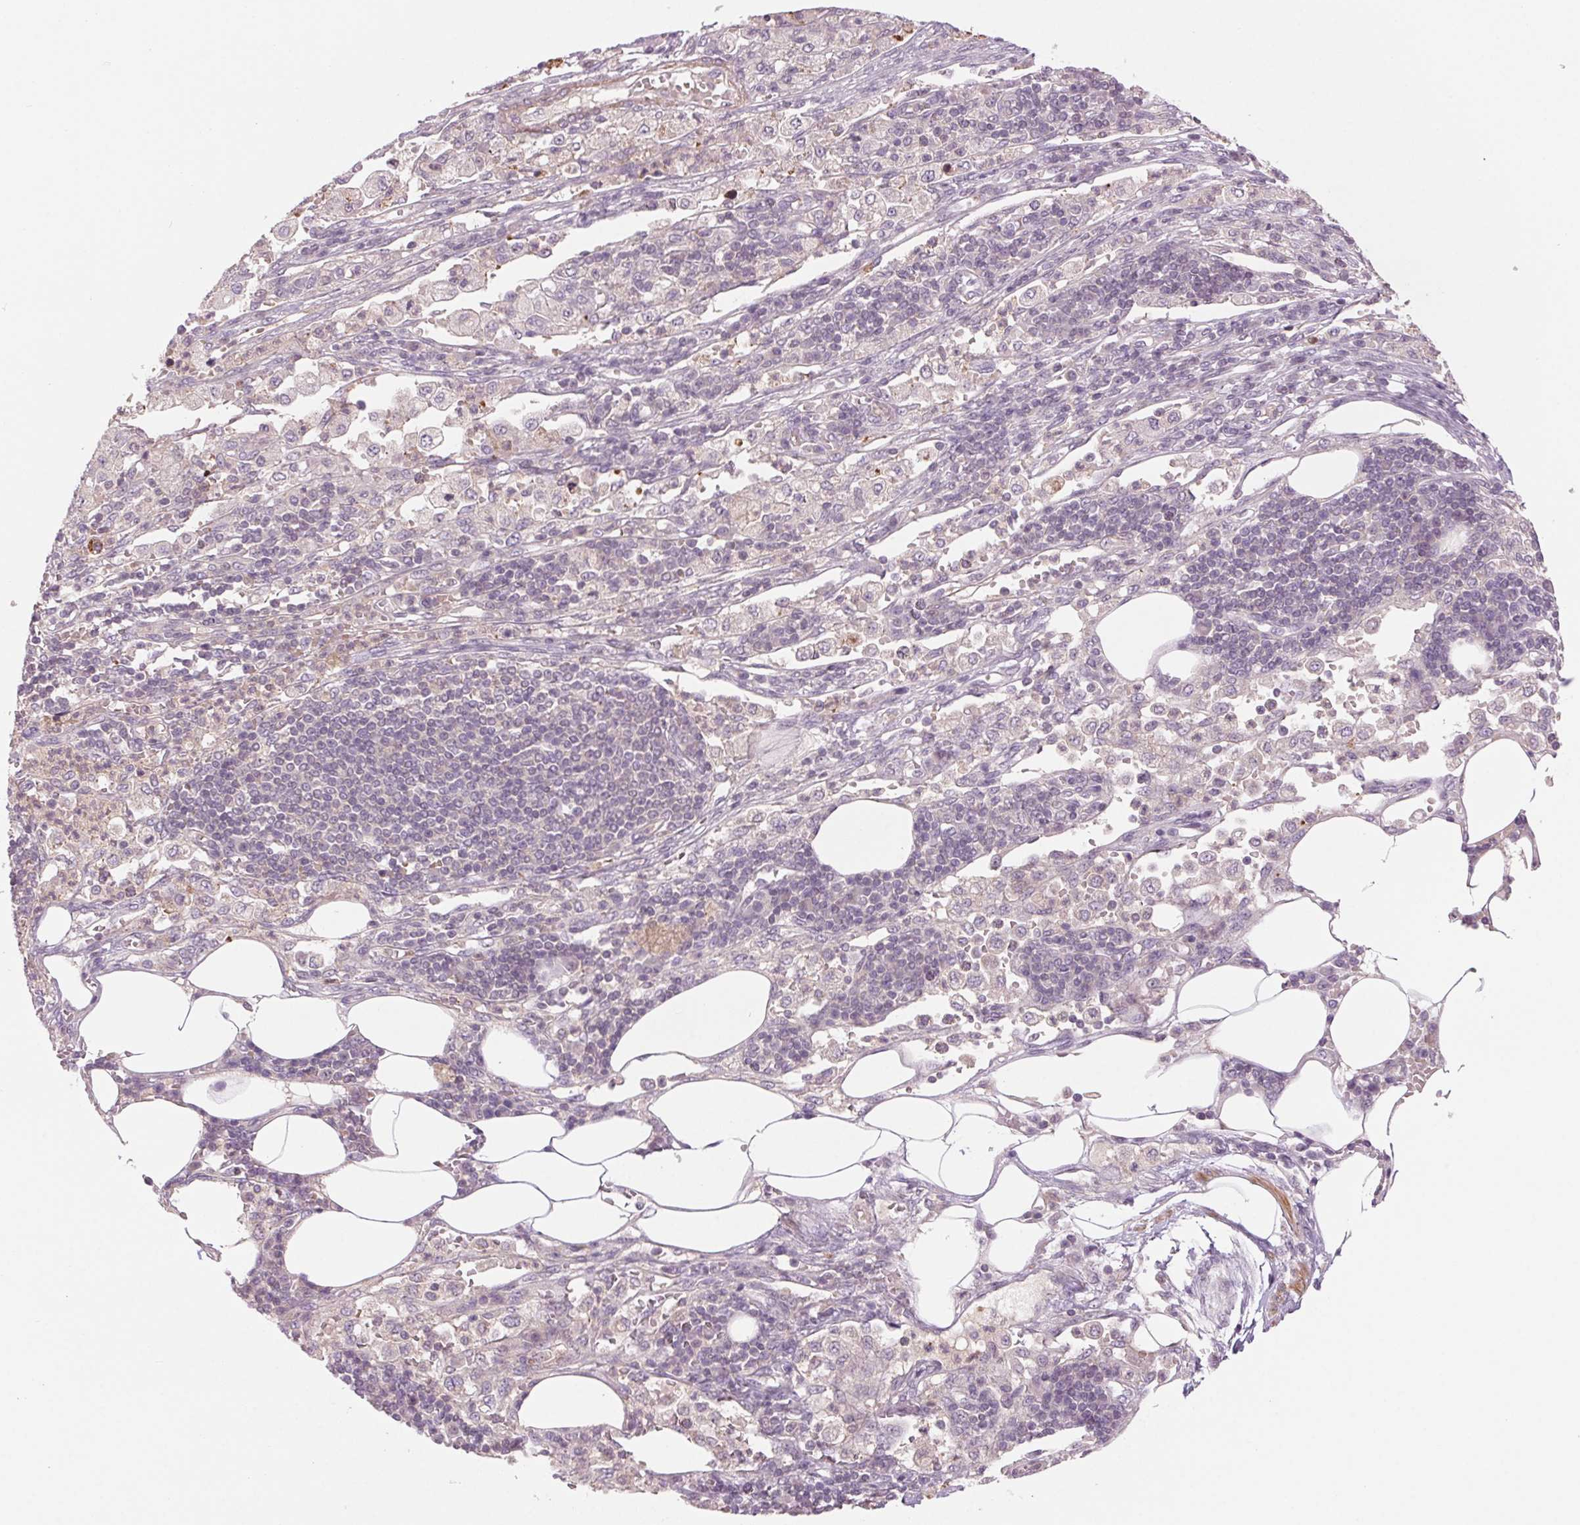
{"staining": {"intensity": "negative", "quantity": "none", "location": "none"}, "tissue": "pancreatic cancer", "cell_type": "Tumor cells", "image_type": "cancer", "snomed": [{"axis": "morphology", "description": "Adenocarcinoma, NOS"}, {"axis": "topography", "description": "Pancreas"}], "caption": "The photomicrograph demonstrates no staining of tumor cells in pancreatic cancer. (DAB IHC with hematoxylin counter stain).", "gene": "HHLA2", "patient": {"sex": "female", "age": 61}}